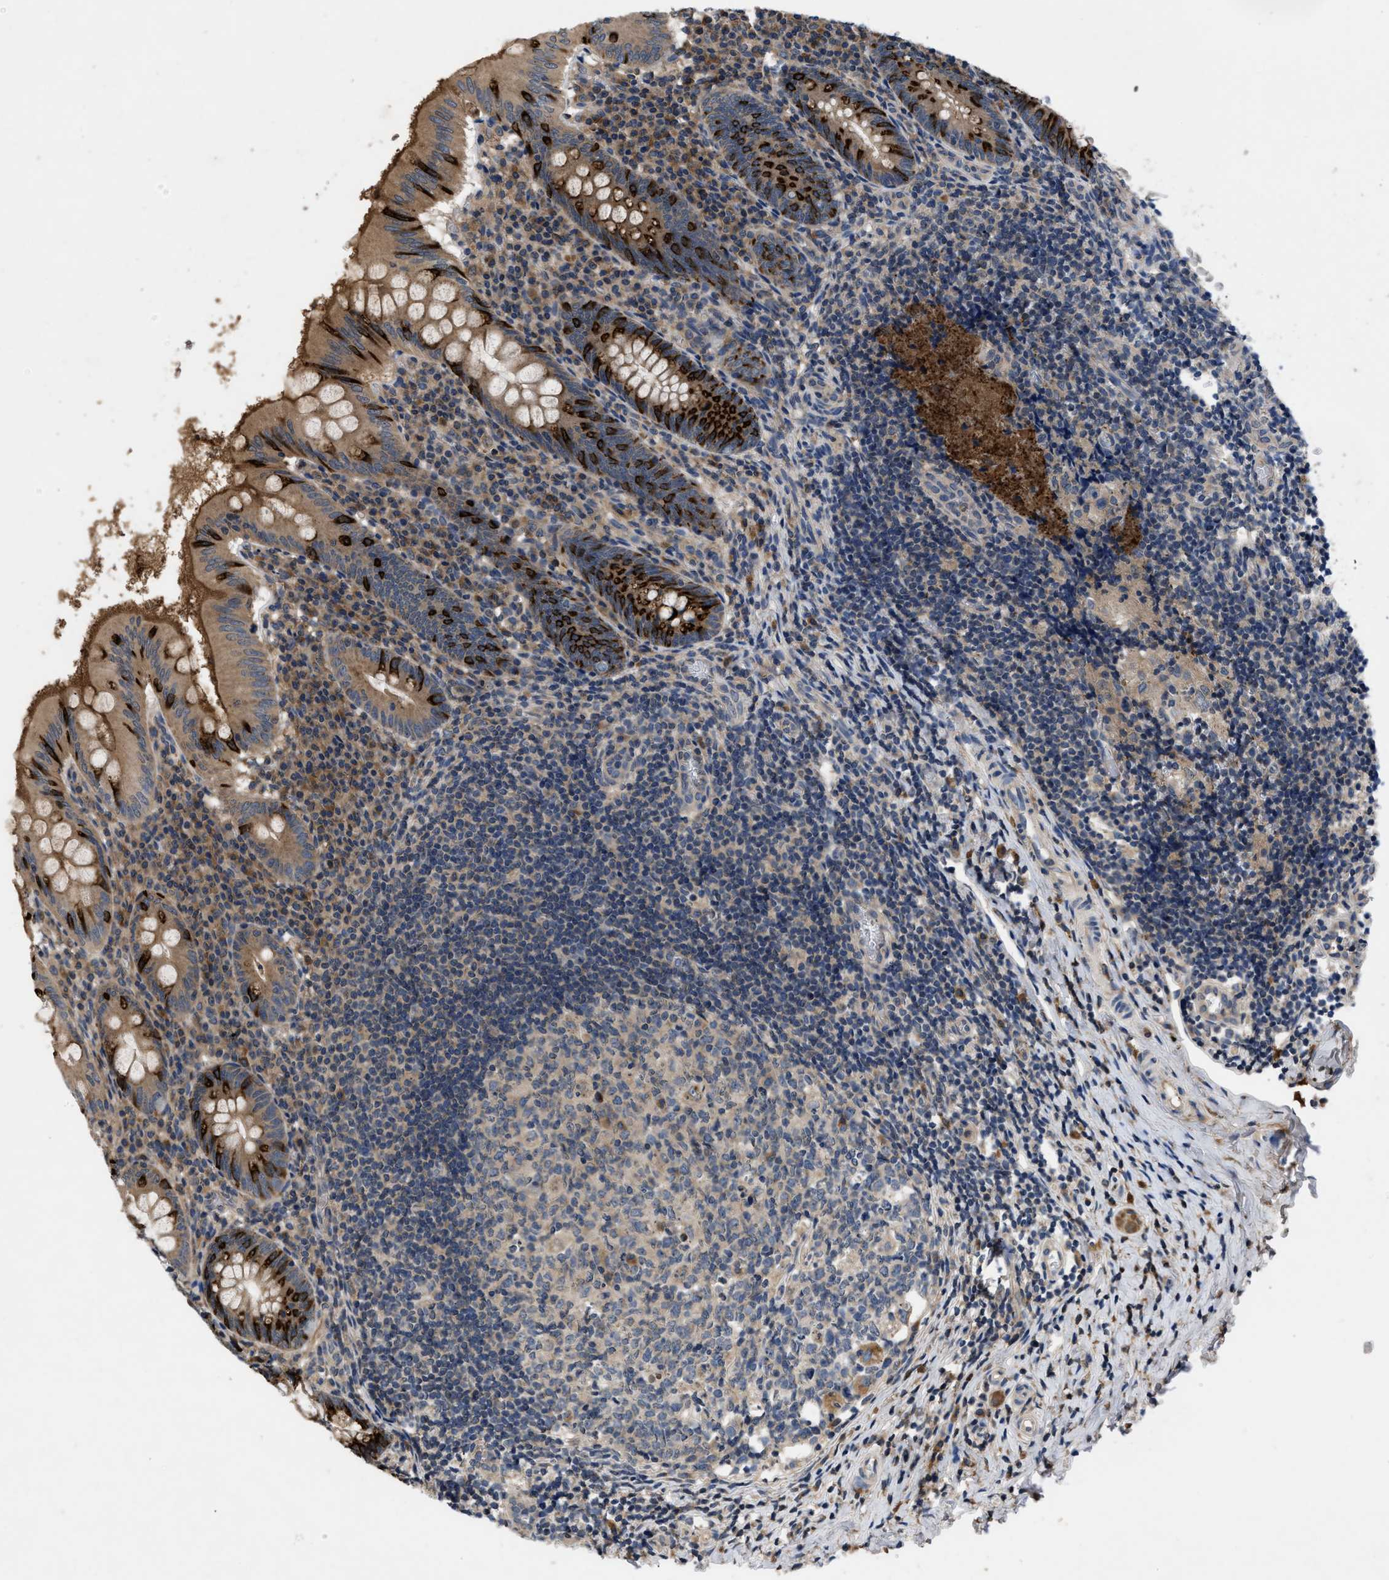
{"staining": {"intensity": "strong", "quantity": ">75%", "location": "cytoplasmic/membranous"}, "tissue": "appendix", "cell_type": "Glandular cells", "image_type": "normal", "snomed": [{"axis": "morphology", "description": "Normal tissue, NOS"}, {"axis": "topography", "description": "Appendix"}], "caption": "Strong cytoplasmic/membranous protein staining is appreciated in approximately >75% of glandular cells in appendix.", "gene": "VPS4A", "patient": {"sex": "male", "age": 8}}